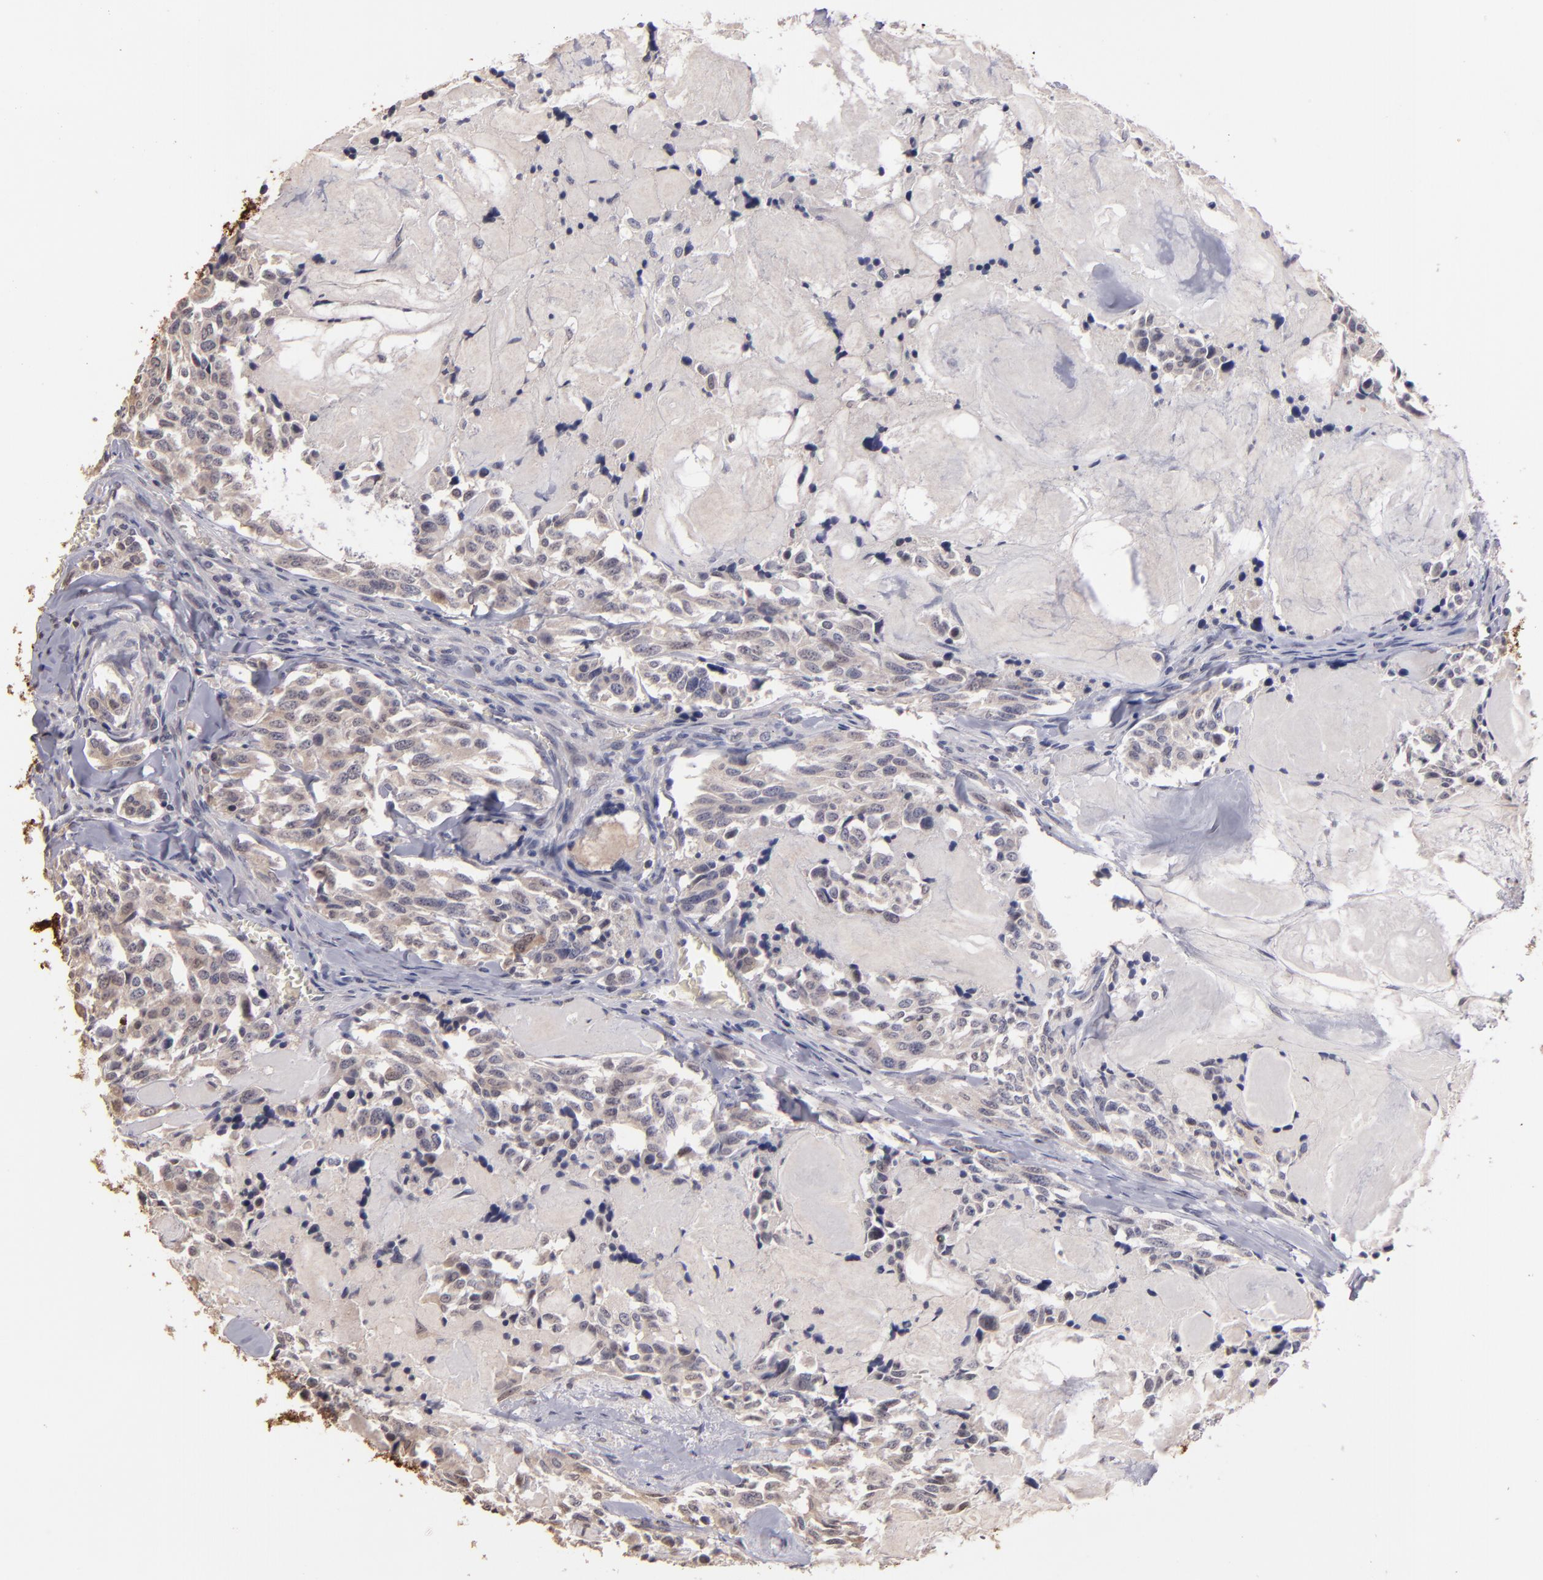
{"staining": {"intensity": "weak", "quantity": "25%-75%", "location": "cytoplasmic/membranous,nuclear"}, "tissue": "thyroid cancer", "cell_type": "Tumor cells", "image_type": "cancer", "snomed": [{"axis": "morphology", "description": "Carcinoma, NOS"}, {"axis": "morphology", "description": "Carcinoid, malignant, NOS"}, {"axis": "topography", "description": "Thyroid gland"}], "caption": "Immunohistochemistry image of human thyroid cancer (carcinoma) stained for a protein (brown), which exhibits low levels of weak cytoplasmic/membranous and nuclear staining in about 25%-75% of tumor cells.", "gene": "S100A1", "patient": {"sex": "male", "age": 33}}